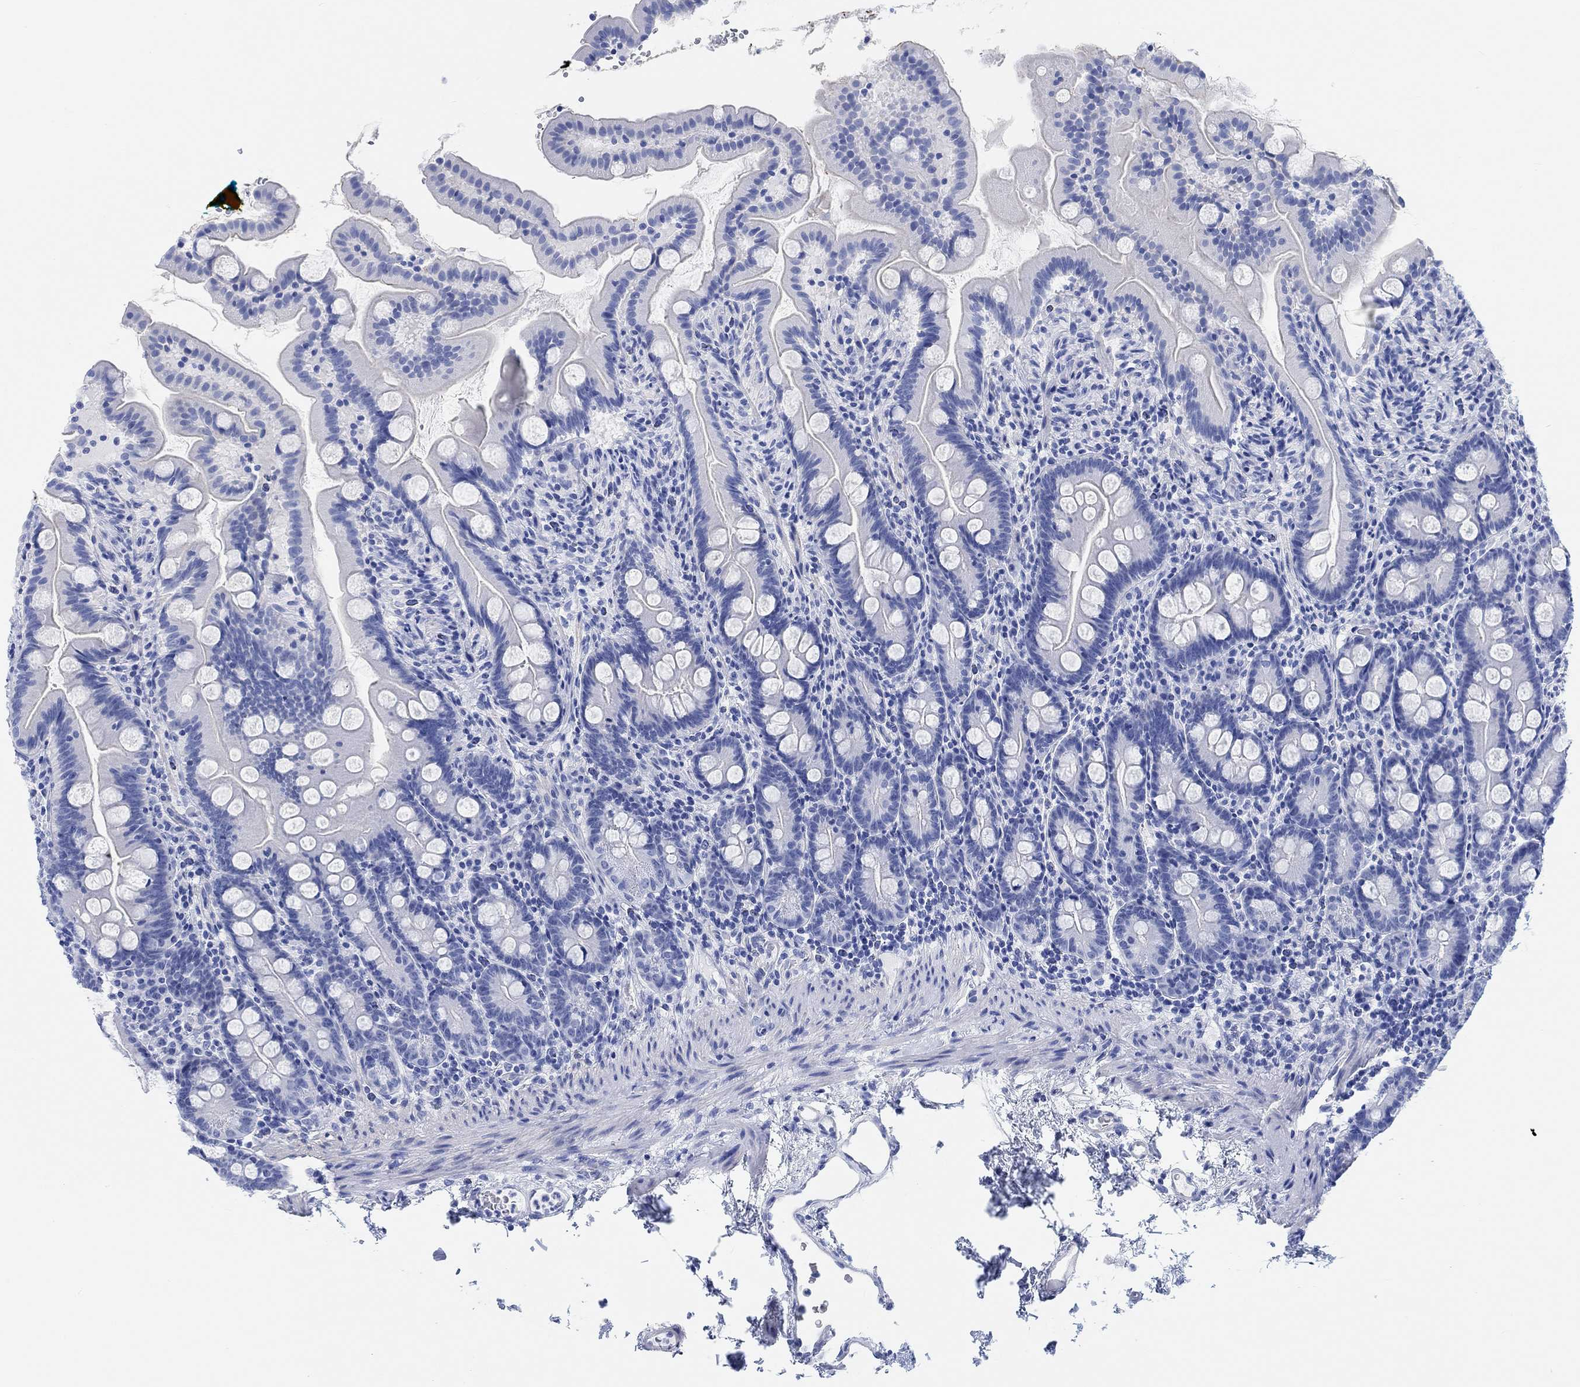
{"staining": {"intensity": "negative", "quantity": "none", "location": "none"}, "tissue": "small intestine", "cell_type": "Glandular cells", "image_type": "normal", "snomed": [{"axis": "morphology", "description": "Normal tissue, NOS"}, {"axis": "topography", "description": "Small intestine"}], "caption": "Immunohistochemistry image of benign small intestine: small intestine stained with DAB shows no significant protein staining in glandular cells.", "gene": "ANKRD33", "patient": {"sex": "female", "age": 44}}